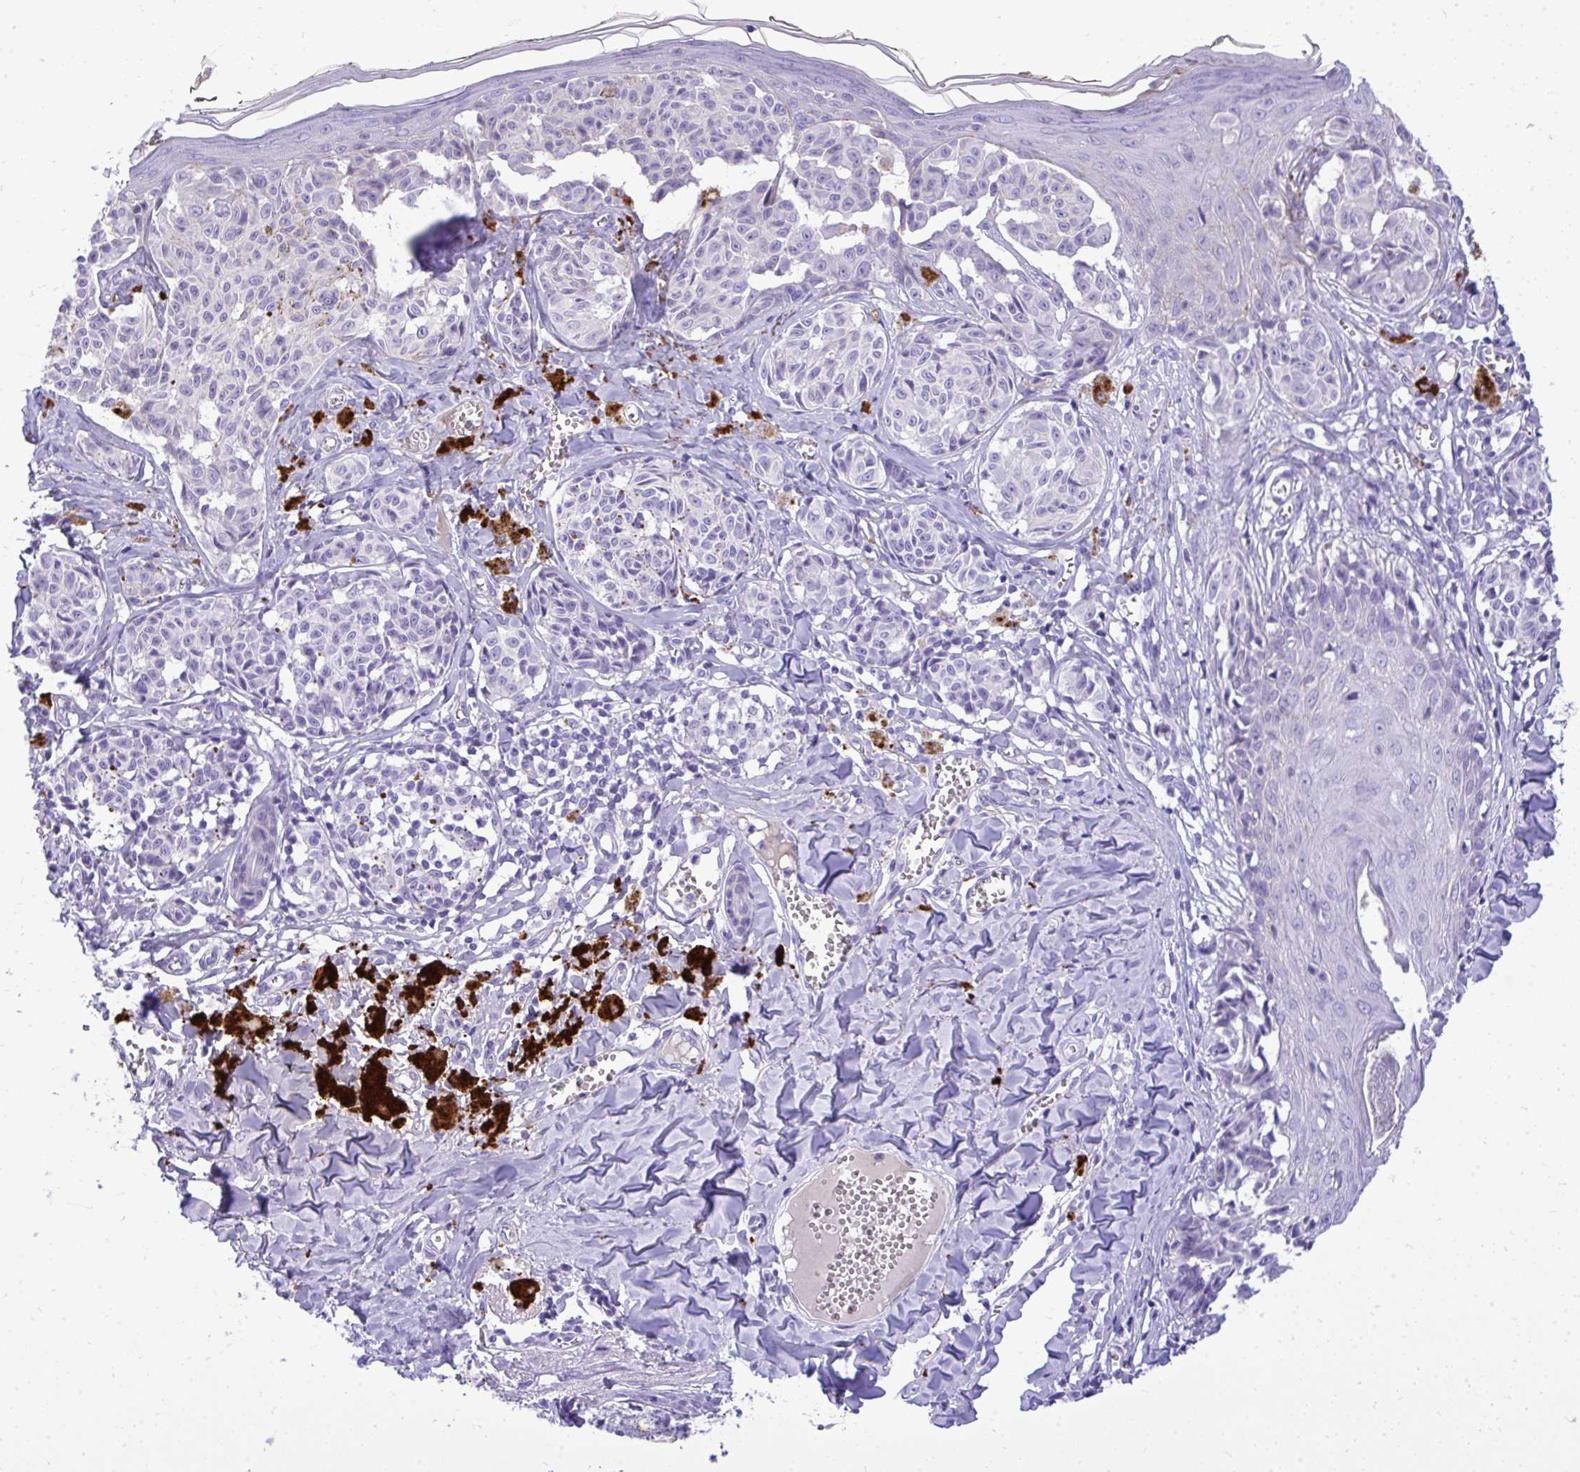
{"staining": {"intensity": "negative", "quantity": "none", "location": "none"}, "tissue": "melanoma", "cell_type": "Tumor cells", "image_type": "cancer", "snomed": [{"axis": "morphology", "description": "Malignant melanoma, NOS"}, {"axis": "topography", "description": "Skin"}], "caption": "Melanoma was stained to show a protein in brown. There is no significant positivity in tumor cells. The staining is performed using DAB brown chromogen with nuclei counter-stained in using hematoxylin.", "gene": "ST6GALNAC3", "patient": {"sex": "female", "age": 43}}